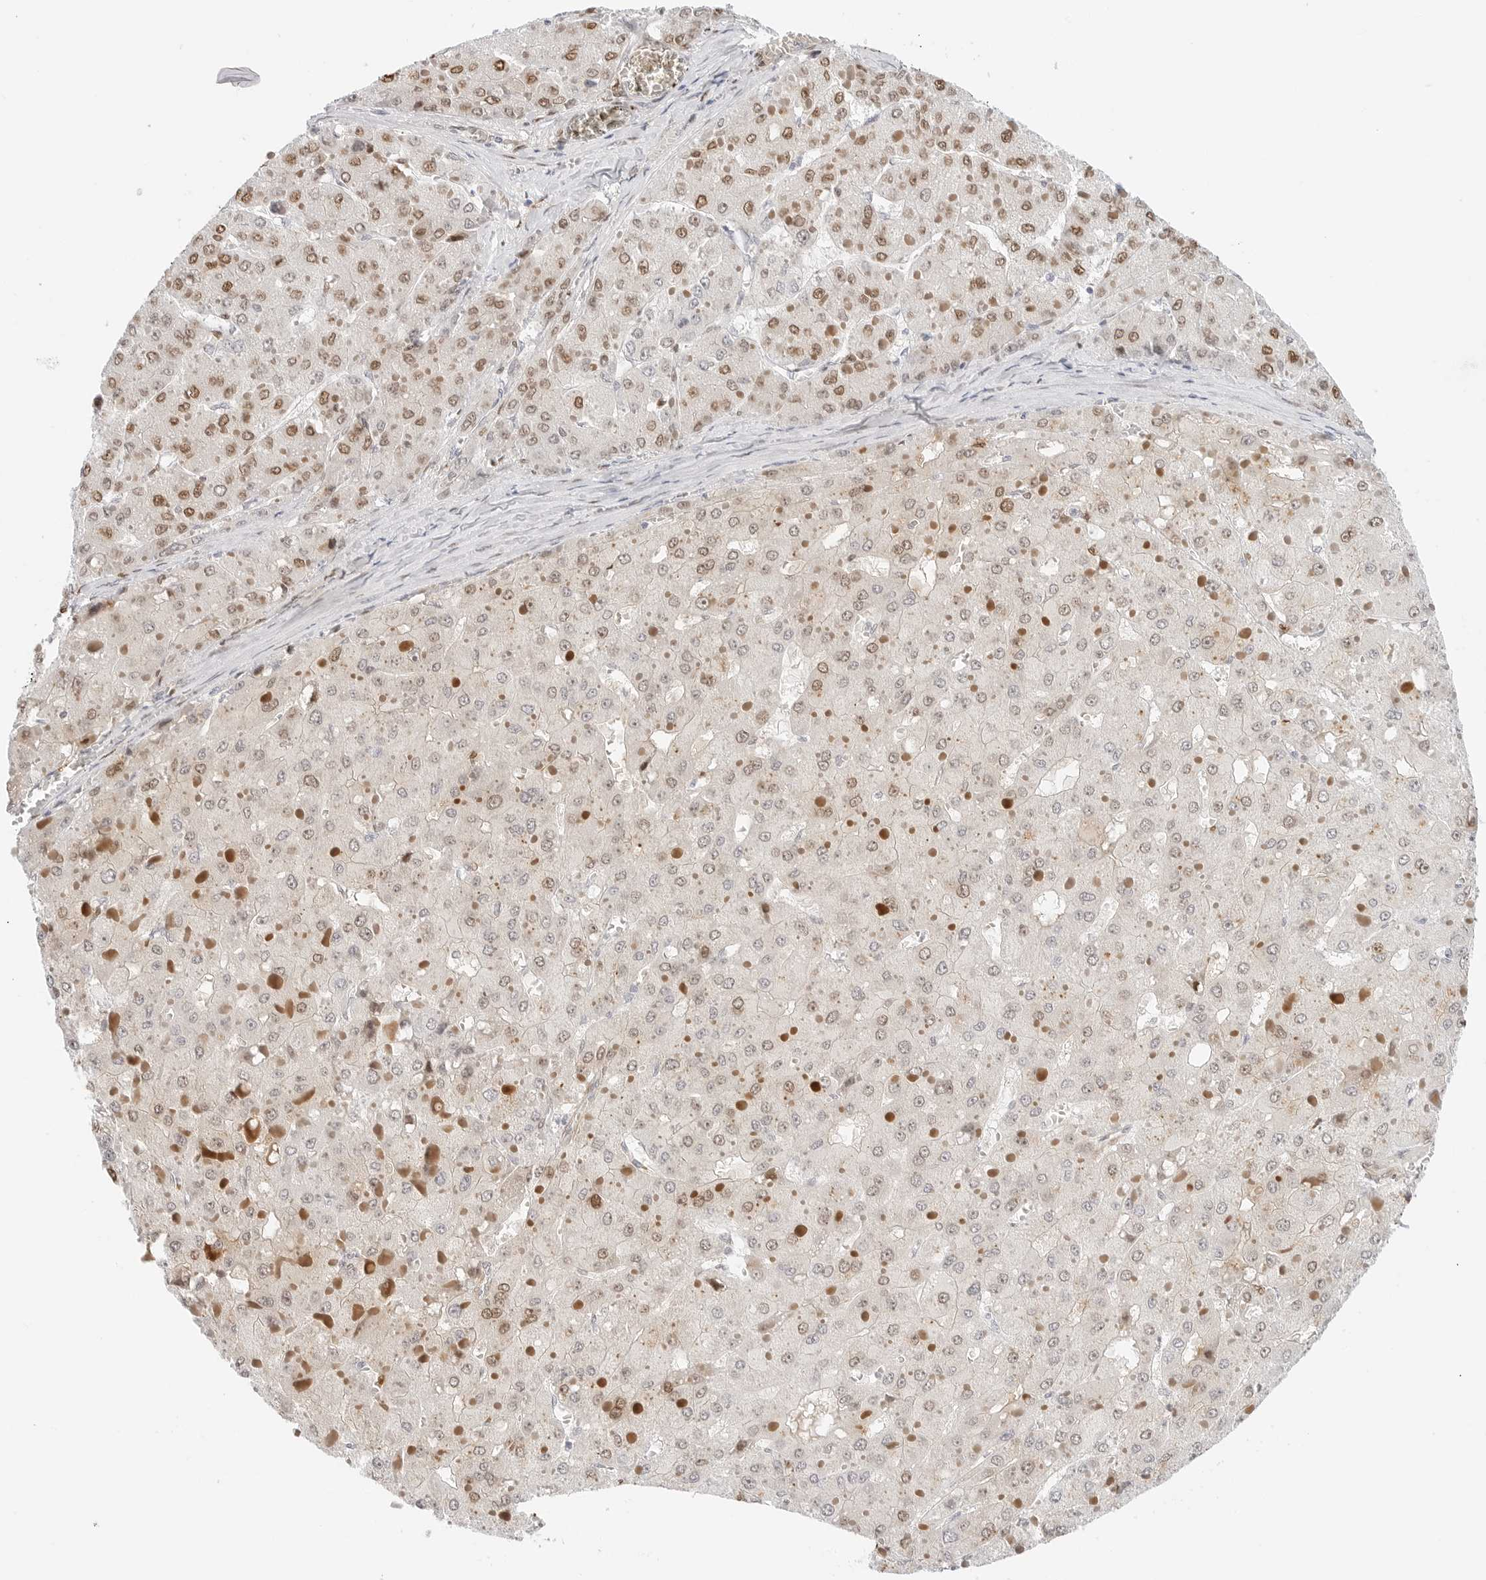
{"staining": {"intensity": "moderate", "quantity": "25%-75%", "location": "nuclear"}, "tissue": "liver cancer", "cell_type": "Tumor cells", "image_type": "cancer", "snomed": [{"axis": "morphology", "description": "Carcinoma, Hepatocellular, NOS"}, {"axis": "topography", "description": "Liver"}], "caption": "Liver cancer (hepatocellular carcinoma) stained with DAB IHC demonstrates medium levels of moderate nuclear positivity in approximately 25%-75% of tumor cells.", "gene": "SPIDR", "patient": {"sex": "female", "age": 73}}